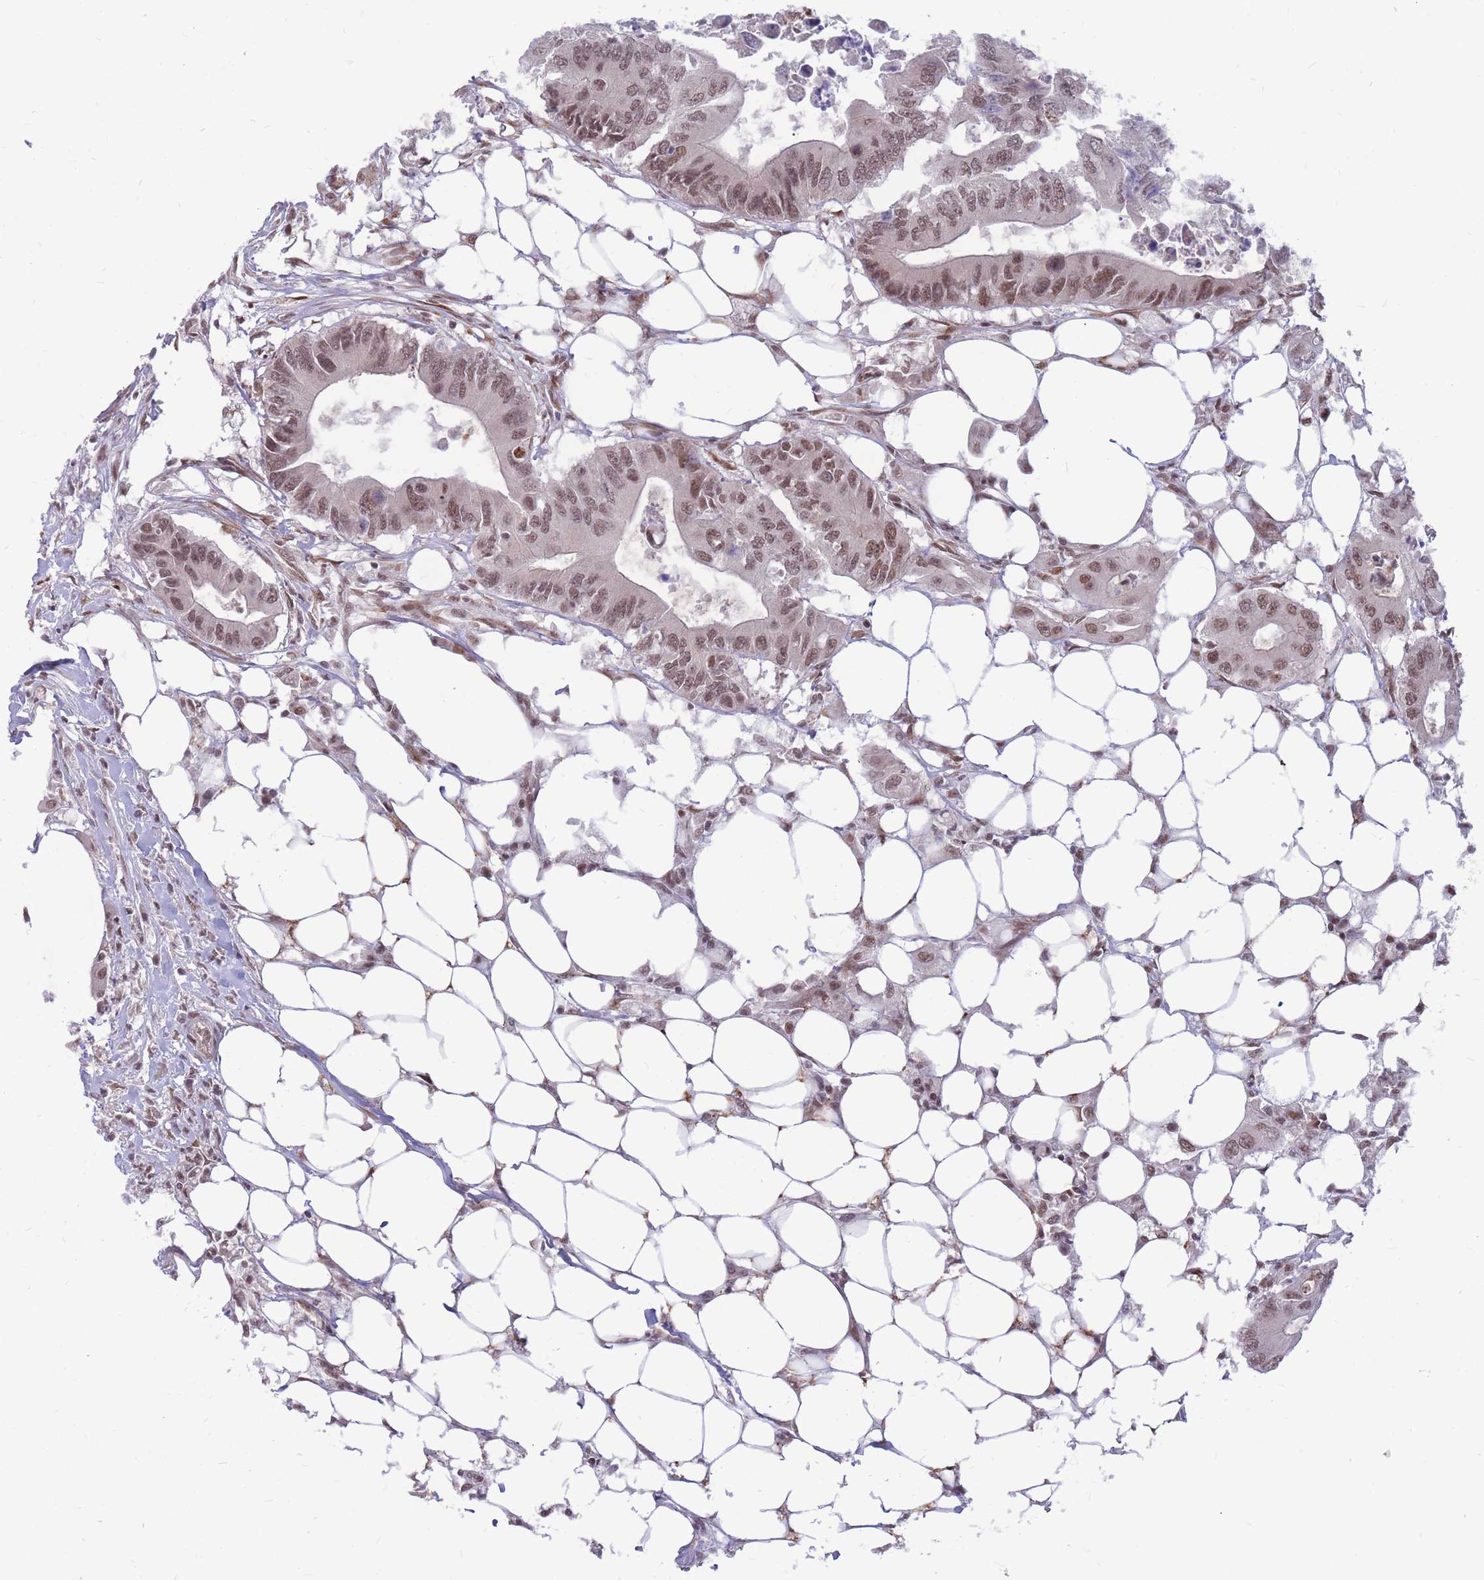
{"staining": {"intensity": "moderate", "quantity": ">75%", "location": "nuclear"}, "tissue": "colorectal cancer", "cell_type": "Tumor cells", "image_type": "cancer", "snomed": [{"axis": "morphology", "description": "Adenocarcinoma, NOS"}, {"axis": "topography", "description": "Colon"}], "caption": "Brown immunohistochemical staining in human colorectal adenocarcinoma exhibits moderate nuclear positivity in about >75% of tumor cells.", "gene": "ADD2", "patient": {"sex": "male", "age": 71}}